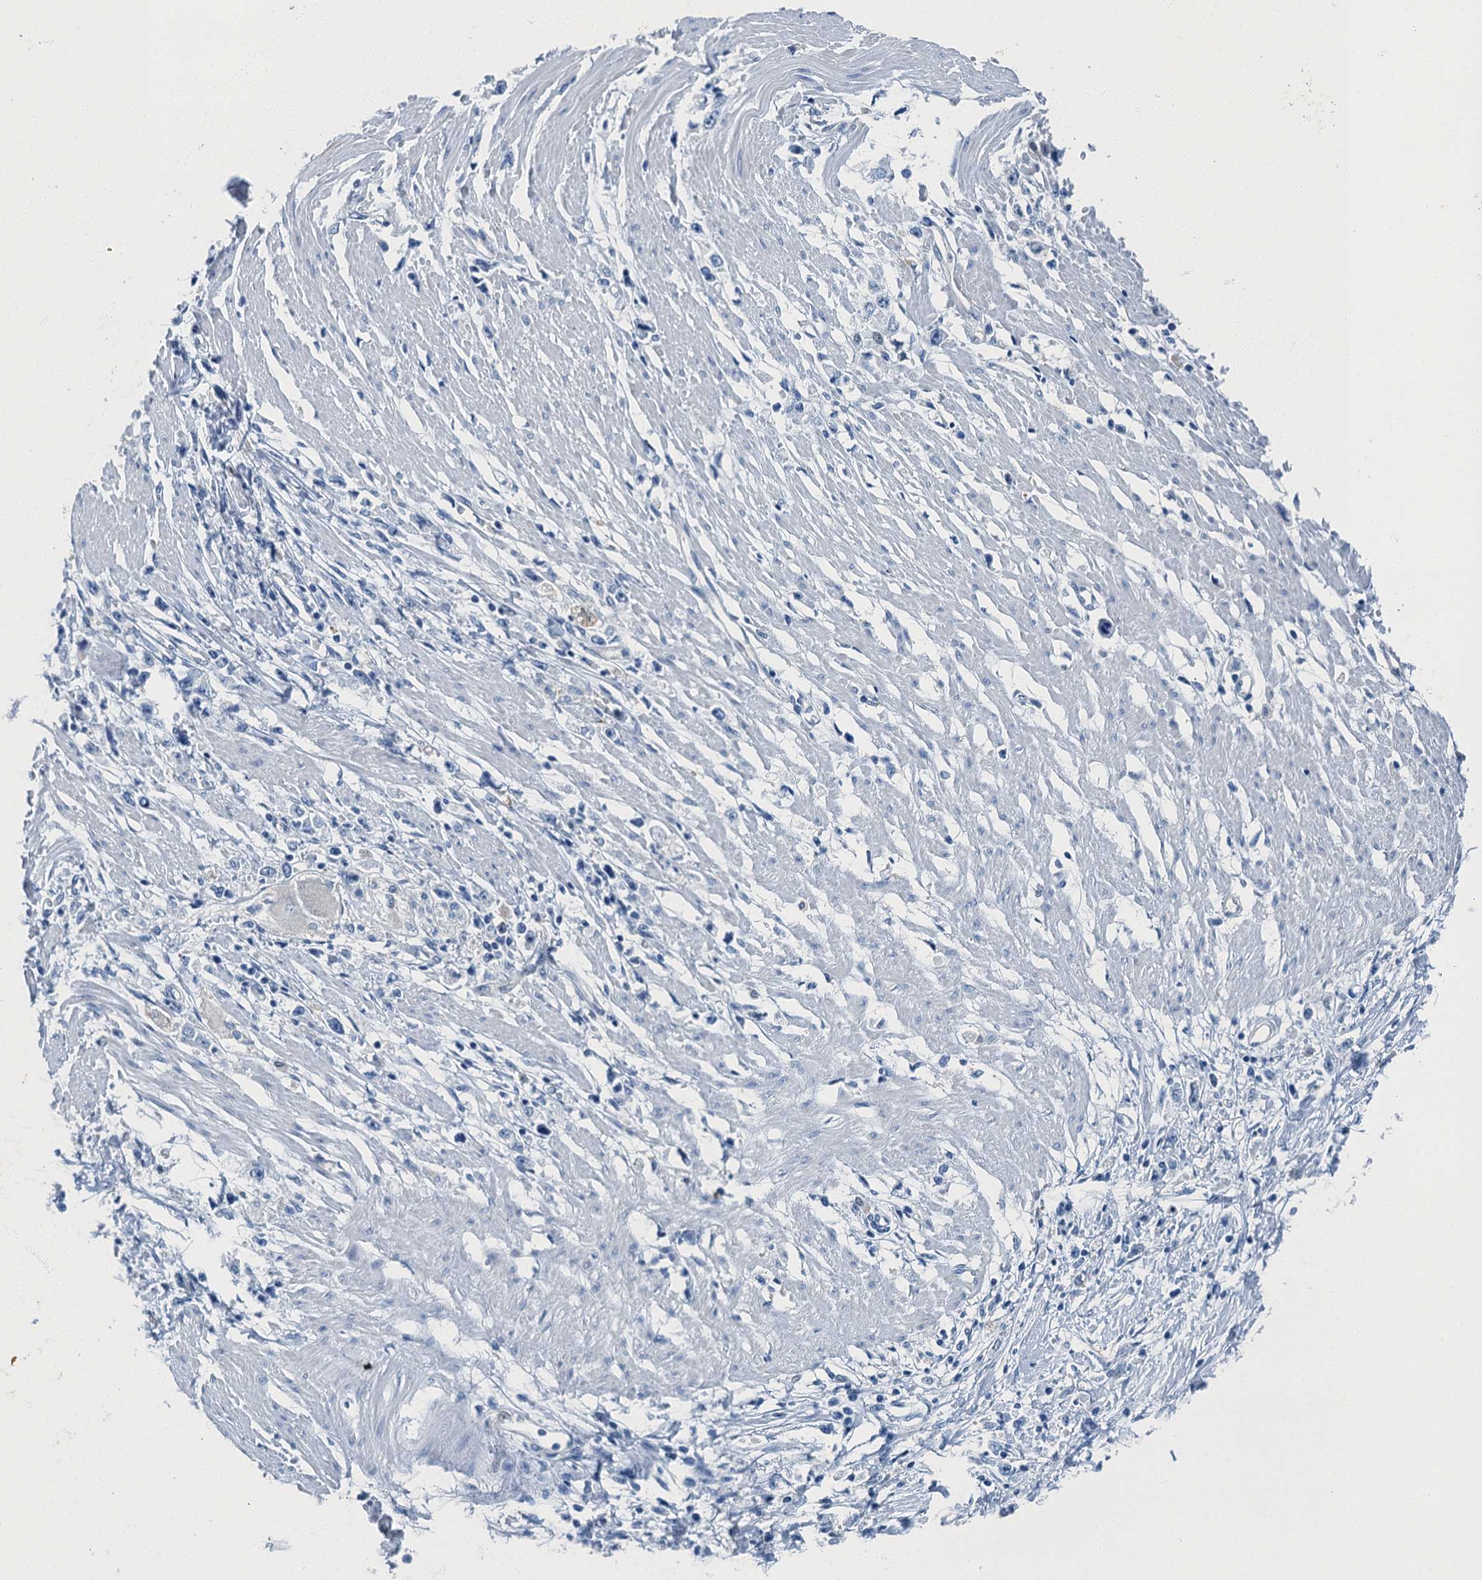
{"staining": {"intensity": "negative", "quantity": "none", "location": "none"}, "tissue": "stomach cancer", "cell_type": "Tumor cells", "image_type": "cancer", "snomed": [{"axis": "morphology", "description": "Adenocarcinoma, NOS"}, {"axis": "topography", "description": "Stomach"}], "caption": "Immunohistochemistry micrograph of human stomach adenocarcinoma stained for a protein (brown), which exhibits no staining in tumor cells. (DAB immunohistochemistry (IHC) visualized using brightfield microscopy, high magnification).", "gene": "GADL1", "patient": {"sex": "female", "age": 59}}